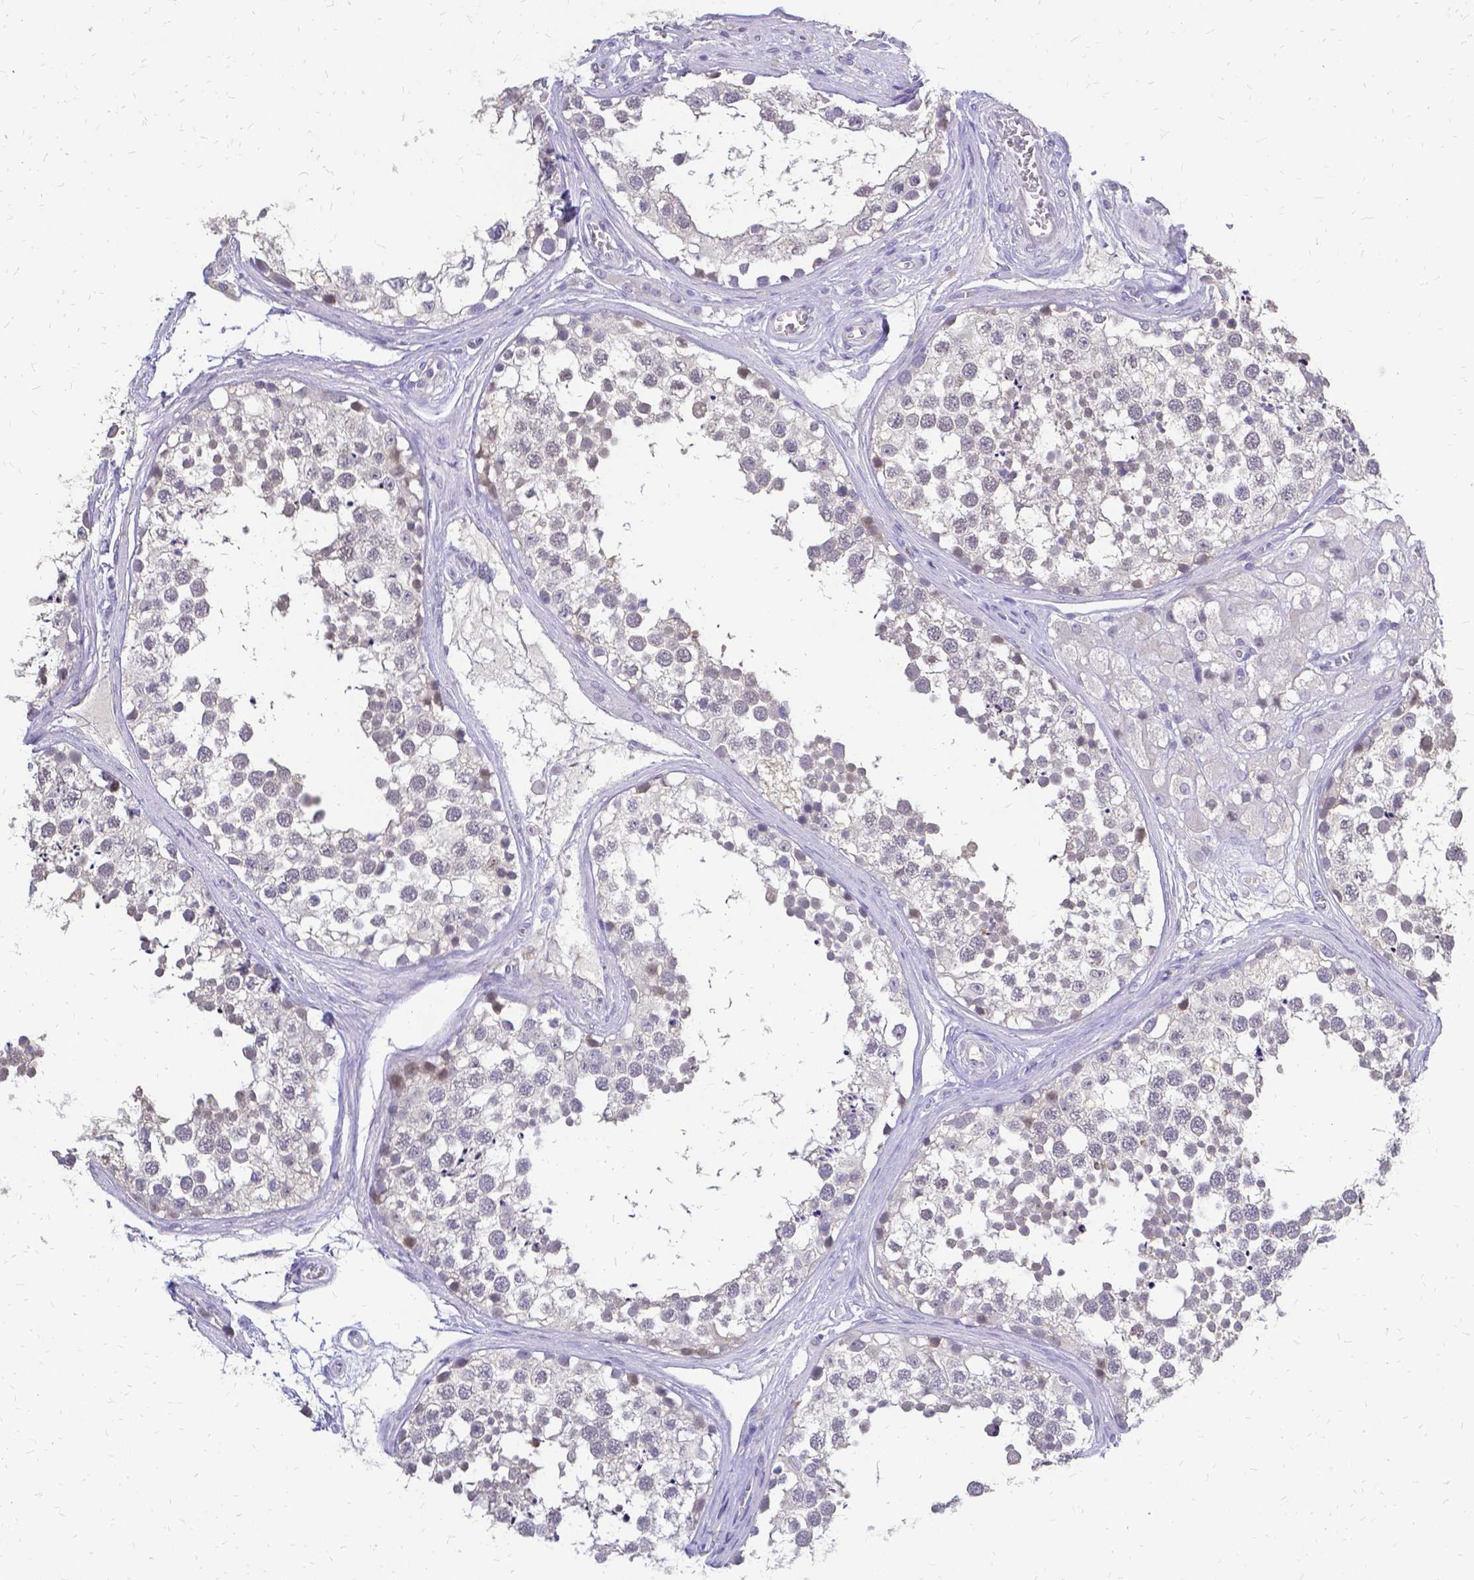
{"staining": {"intensity": "negative", "quantity": "none", "location": "none"}, "tissue": "testis", "cell_type": "Cells in seminiferous ducts", "image_type": "normal", "snomed": [{"axis": "morphology", "description": "Normal tissue, NOS"}, {"axis": "morphology", "description": "Seminoma, NOS"}, {"axis": "topography", "description": "Testis"}], "caption": "A histopathology image of human testis is negative for staining in cells in seminiferous ducts. (IHC, brightfield microscopy, high magnification).", "gene": "CIB1", "patient": {"sex": "male", "age": 65}}